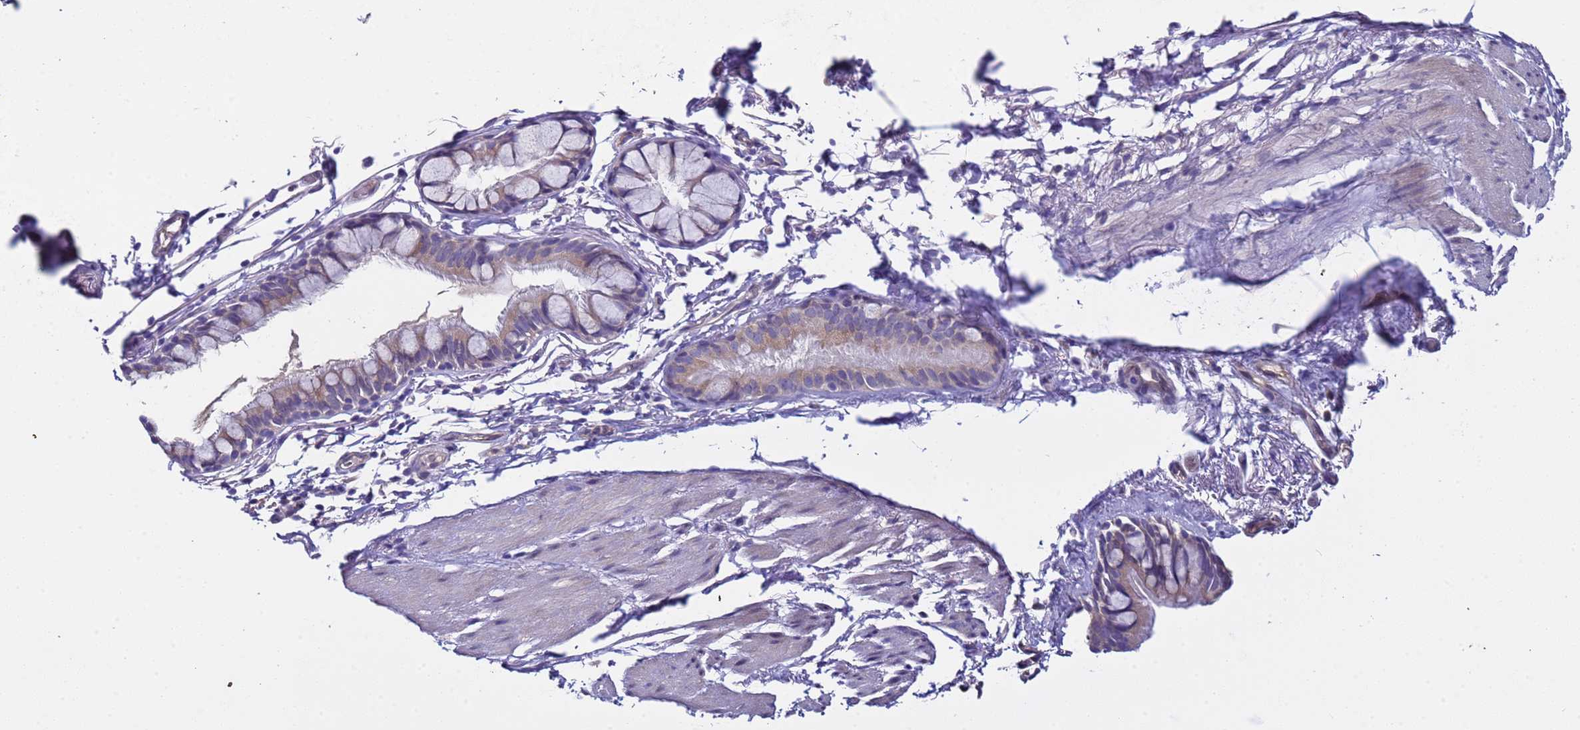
{"staining": {"intensity": "weak", "quantity": "25%-75%", "location": "cytoplasmic/membranous"}, "tissue": "bronchus", "cell_type": "Respiratory epithelial cells", "image_type": "normal", "snomed": [{"axis": "morphology", "description": "Normal tissue, NOS"}, {"axis": "topography", "description": "Cartilage tissue"}], "caption": "Weak cytoplasmic/membranous expression for a protein is identified in about 25%-75% of respiratory epithelial cells of benign bronchus using immunohistochemistry.", "gene": "ZNF248", "patient": {"sex": "male", "age": 63}}